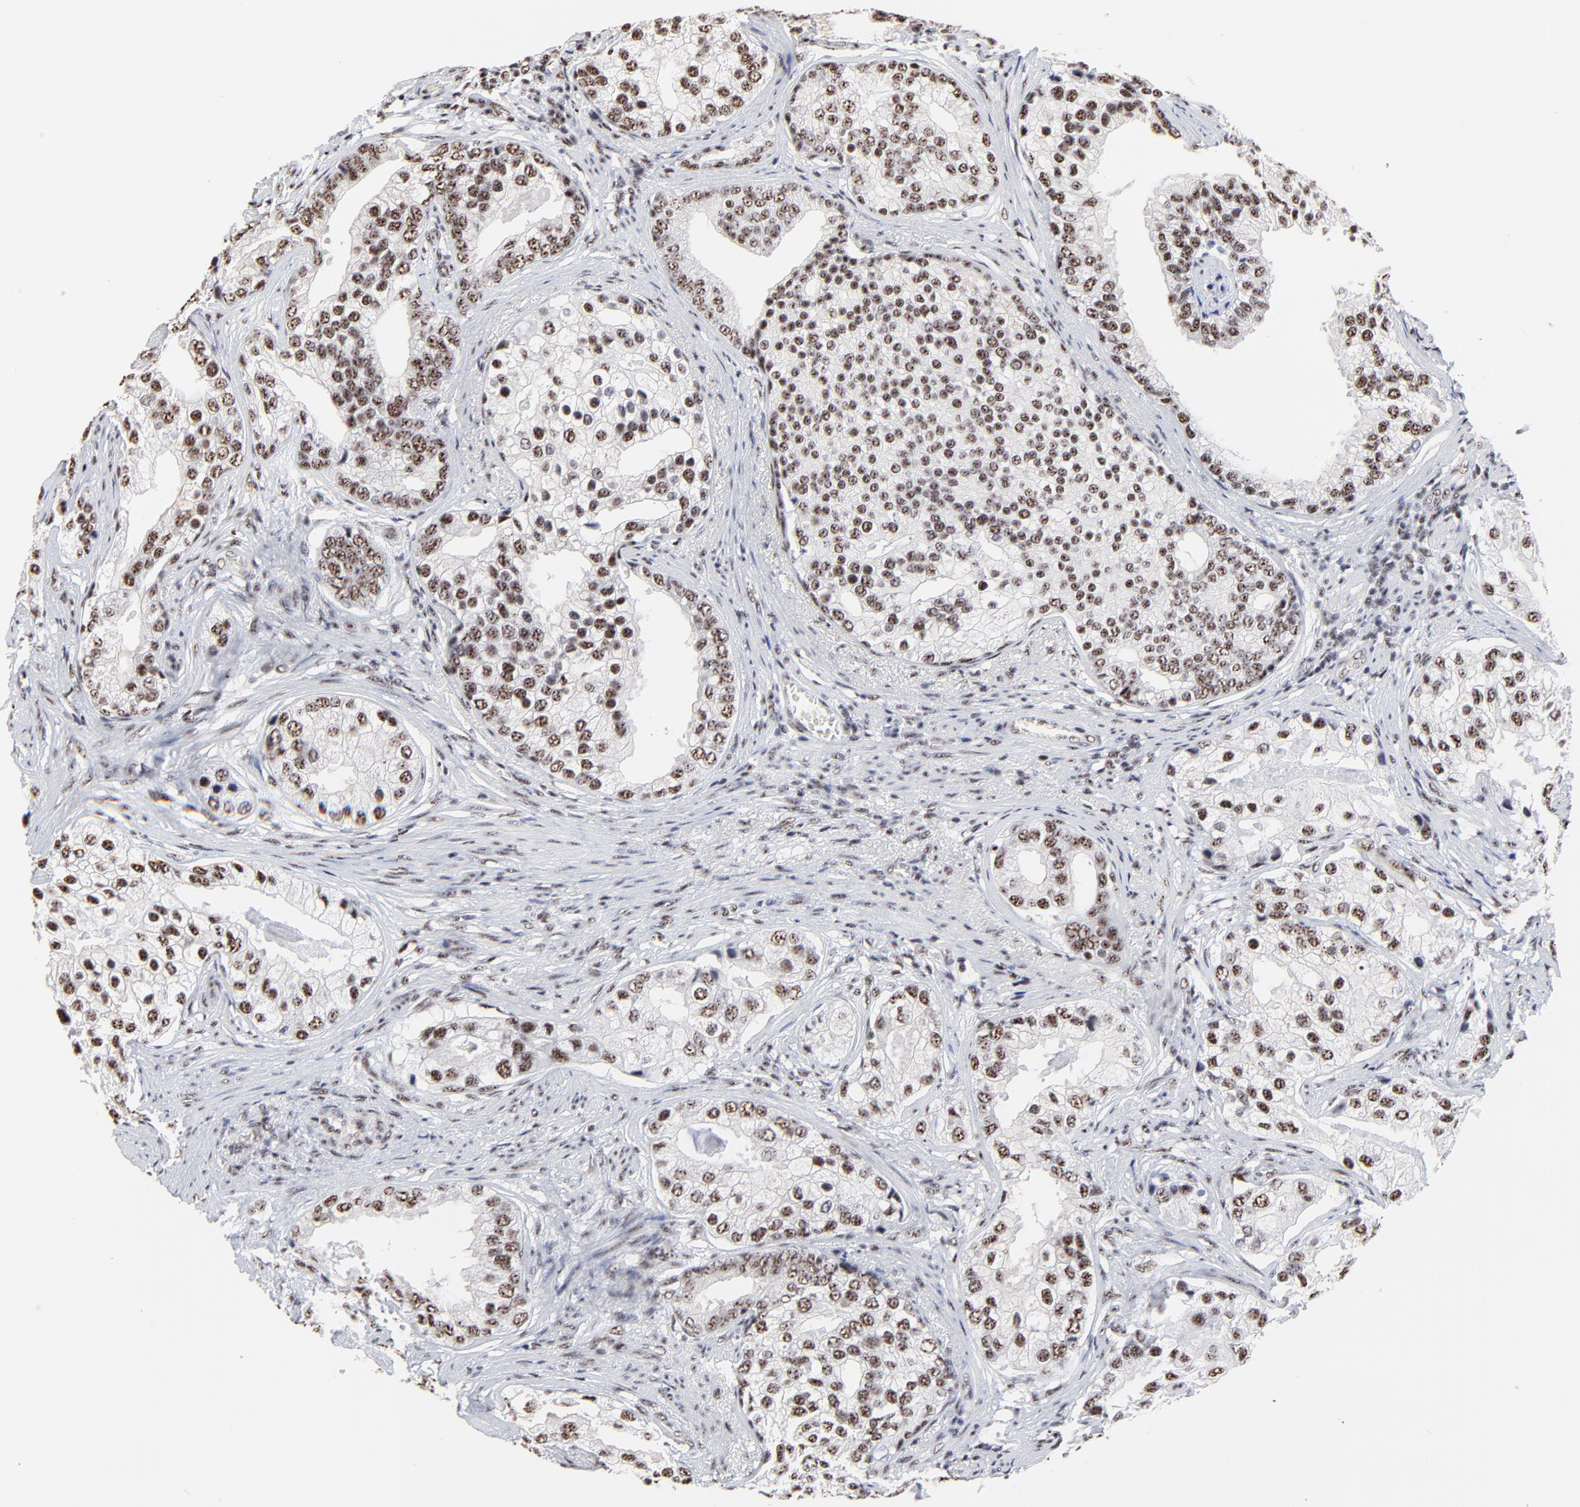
{"staining": {"intensity": "moderate", "quantity": ">75%", "location": "nuclear"}, "tissue": "prostate cancer", "cell_type": "Tumor cells", "image_type": "cancer", "snomed": [{"axis": "morphology", "description": "Adenocarcinoma, Low grade"}, {"axis": "topography", "description": "Prostate"}], "caption": "A medium amount of moderate nuclear positivity is appreciated in about >75% of tumor cells in prostate low-grade adenocarcinoma tissue. (brown staining indicates protein expression, while blue staining denotes nuclei).", "gene": "MBD4", "patient": {"sex": "male", "age": 71}}